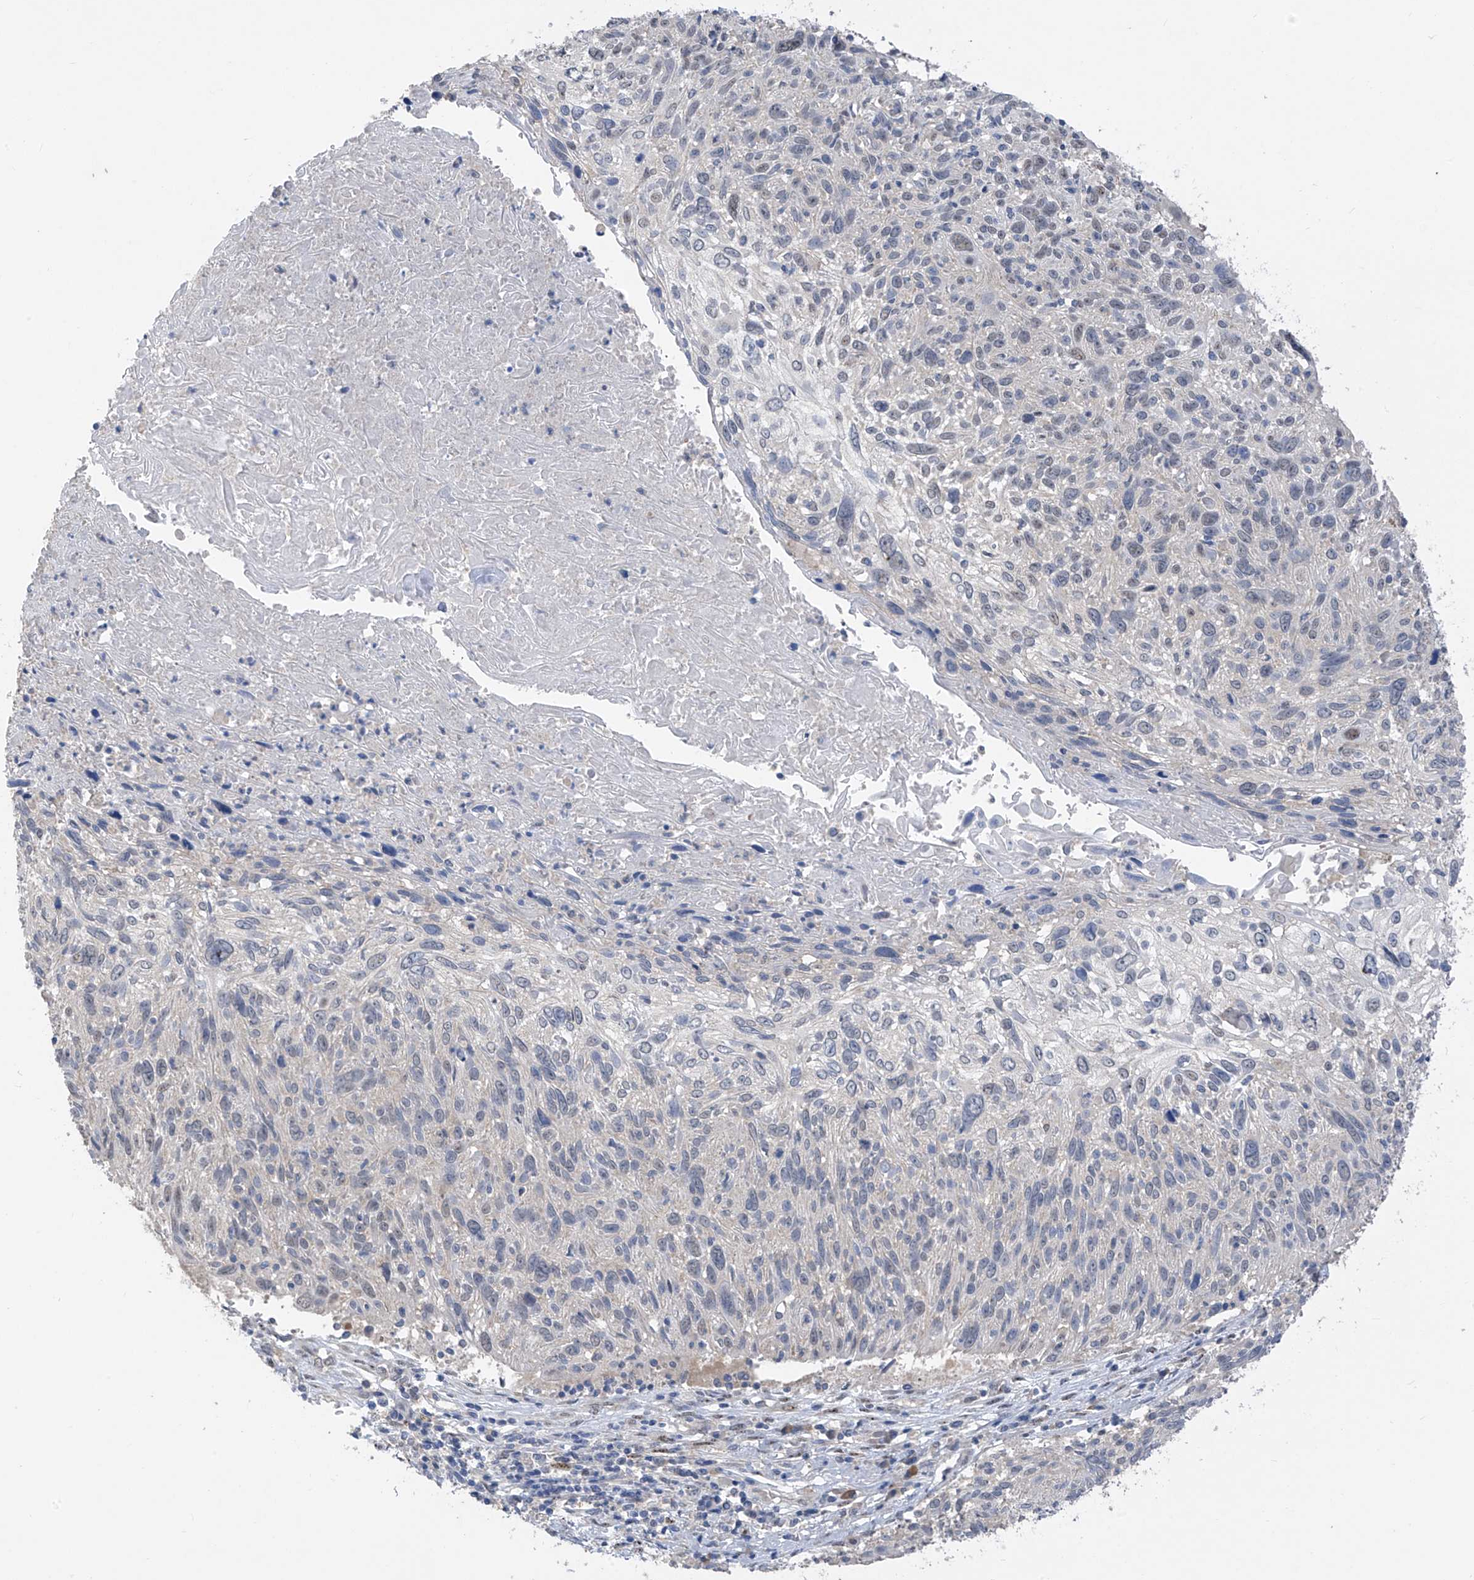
{"staining": {"intensity": "weak", "quantity": "<25%", "location": "nuclear"}, "tissue": "cervical cancer", "cell_type": "Tumor cells", "image_type": "cancer", "snomed": [{"axis": "morphology", "description": "Squamous cell carcinoma, NOS"}, {"axis": "topography", "description": "Cervix"}], "caption": "This is an IHC image of squamous cell carcinoma (cervical). There is no staining in tumor cells.", "gene": "RPL4", "patient": {"sex": "female", "age": 51}}